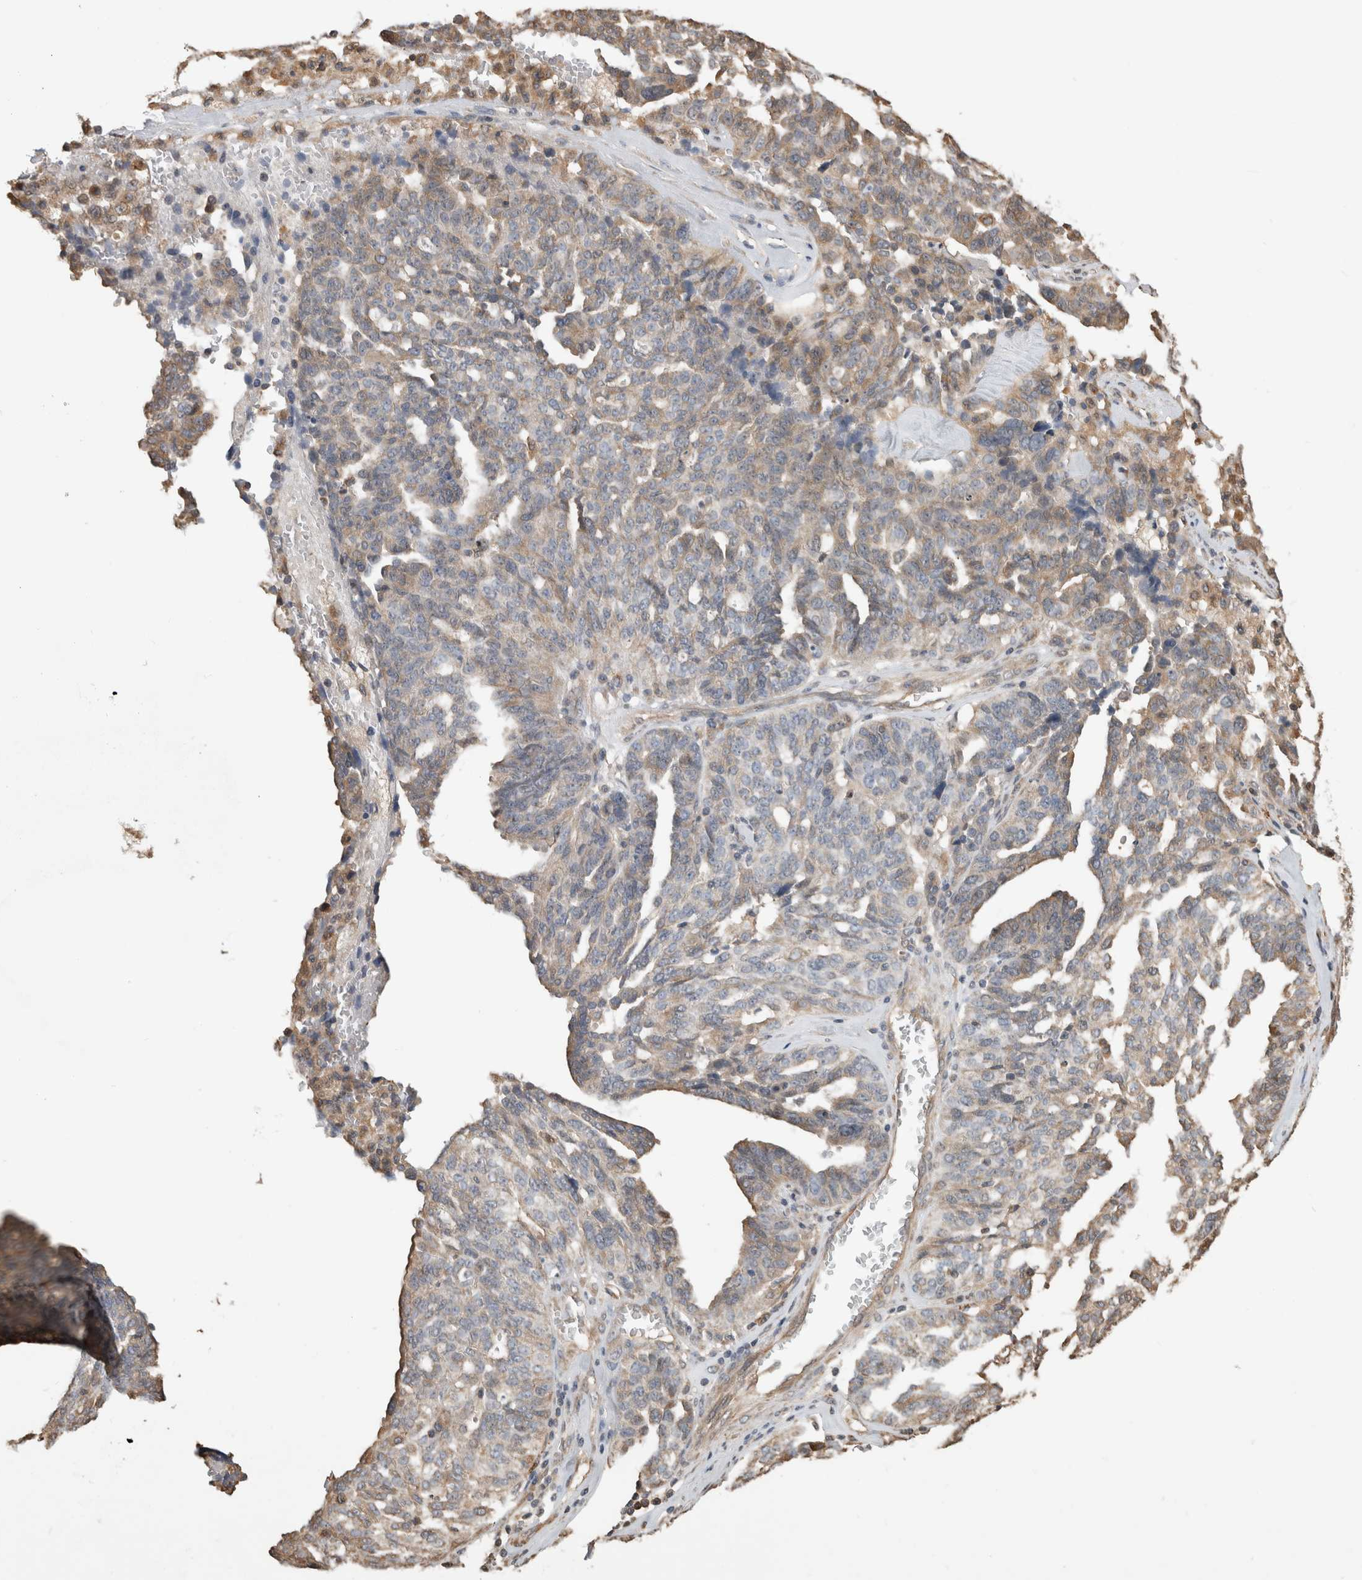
{"staining": {"intensity": "weak", "quantity": "25%-75%", "location": "cytoplasmic/membranous"}, "tissue": "ovarian cancer", "cell_type": "Tumor cells", "image_type": "cancer", "snomed": [{"axis": "morphology", "description": "Cystadenocarcinoma, serous, NOS"}, {"axis": "topography", "description": "Ovary"}], "caption": "Ovarian cancer (serous cystadenocarcinoma) stained for a protein exhibits weak cytoplasmic/membranous positivity in tumor cells.", "gene": "CLIP1", "patient": {"sex": "female", "age": 59}}